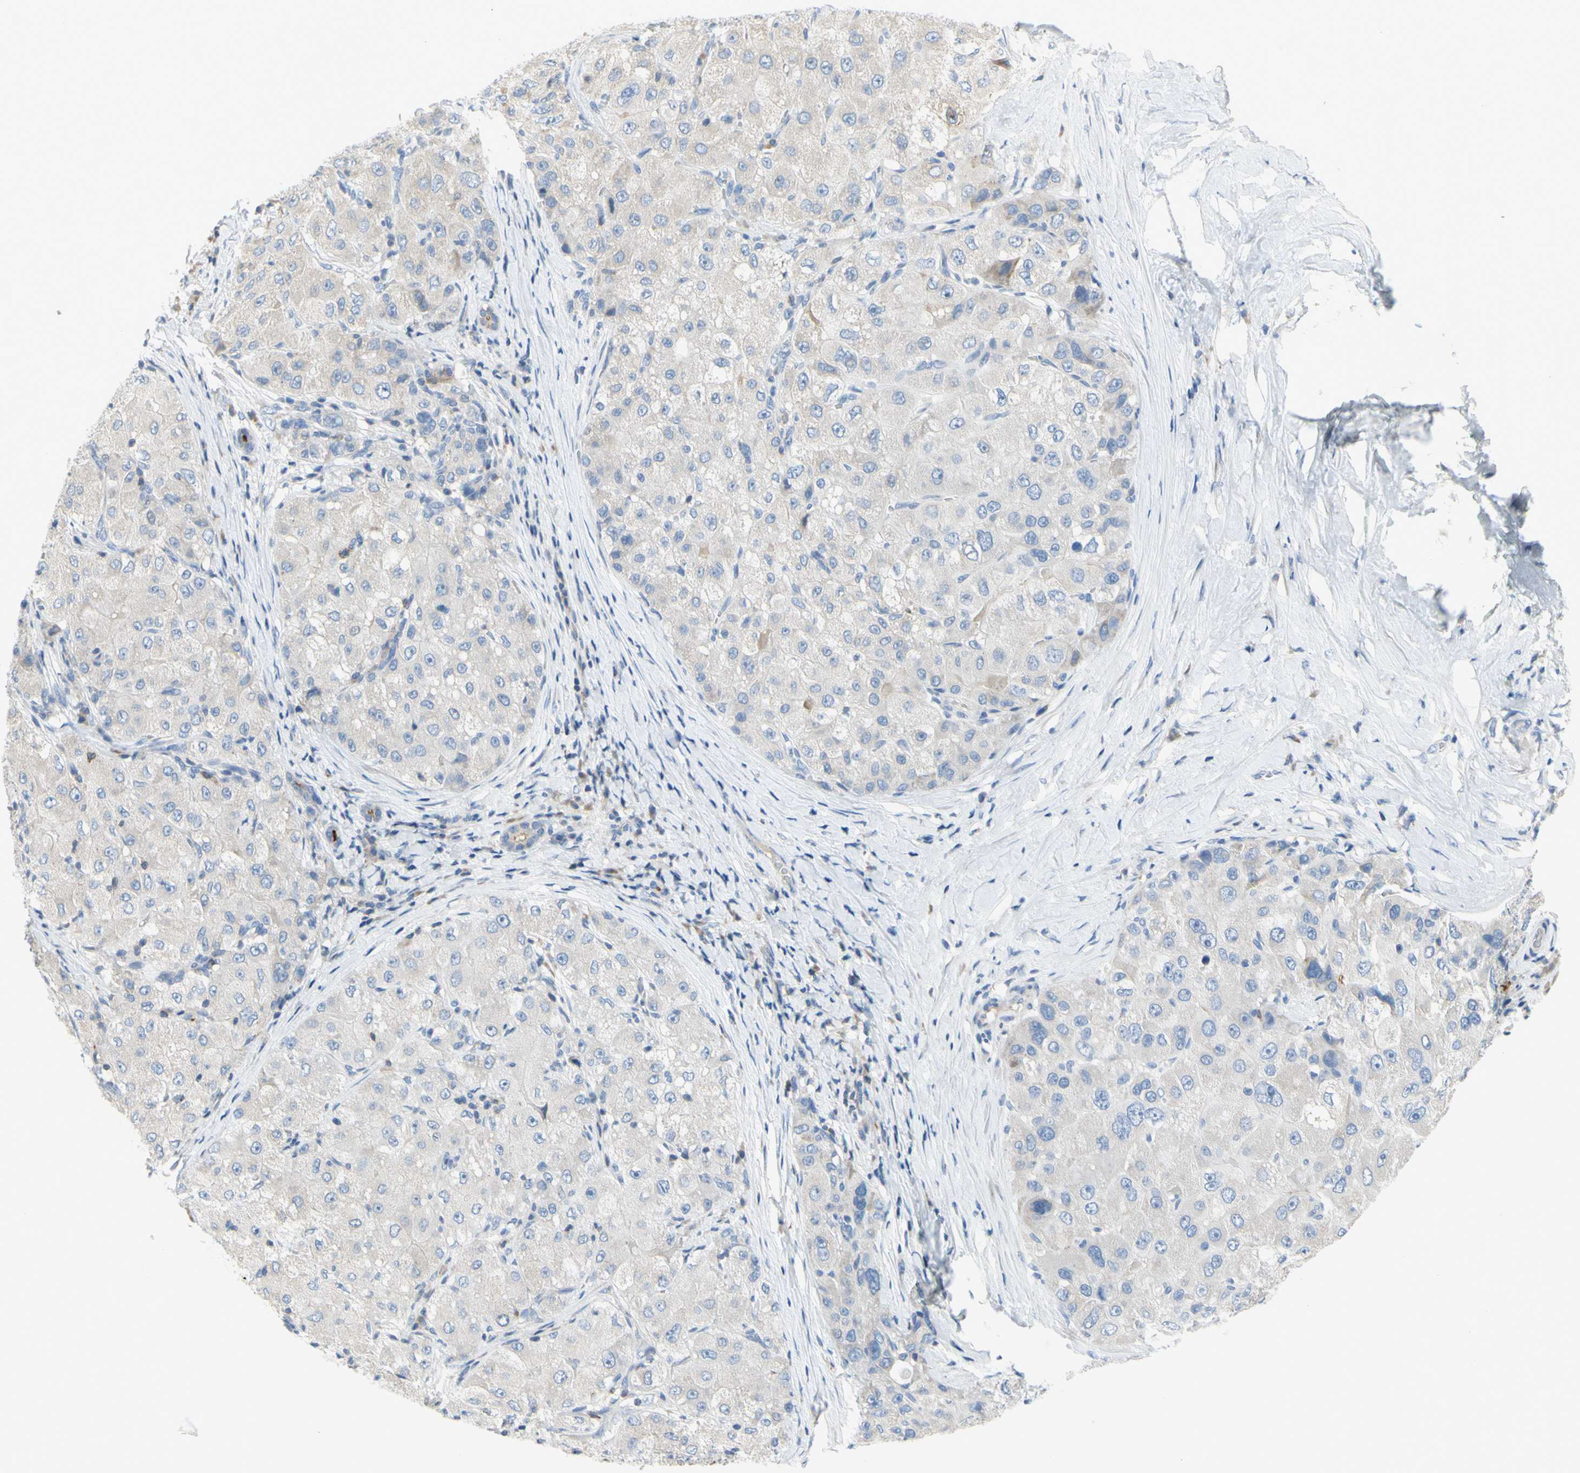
{"staining": {"intensity": "weak", "quantity": ">75%", "location": "cytoplasmic/membranous"}, "tissue": "liver cancer", "cell_type": "Tumor cells", "image_type": "cancer", "snomed": [{"axis": "morphology", "description": "Carcinoma, Hepatocellular, NOS"}, {"axis": "topography", "description": "Liver"}], "caption": "A high-resolution histopathology image shows IHC staining of liver cancer, which reveals weak cytoplasmic/membranous staining in about >75% of tumor cells. The staining is performed using DAB brown chromogen to label protein expression. The nuclei are counter-stained blue using hematoxylin.", "gene": "MUC1", "patient": {"sex": "male", "age": 80}}